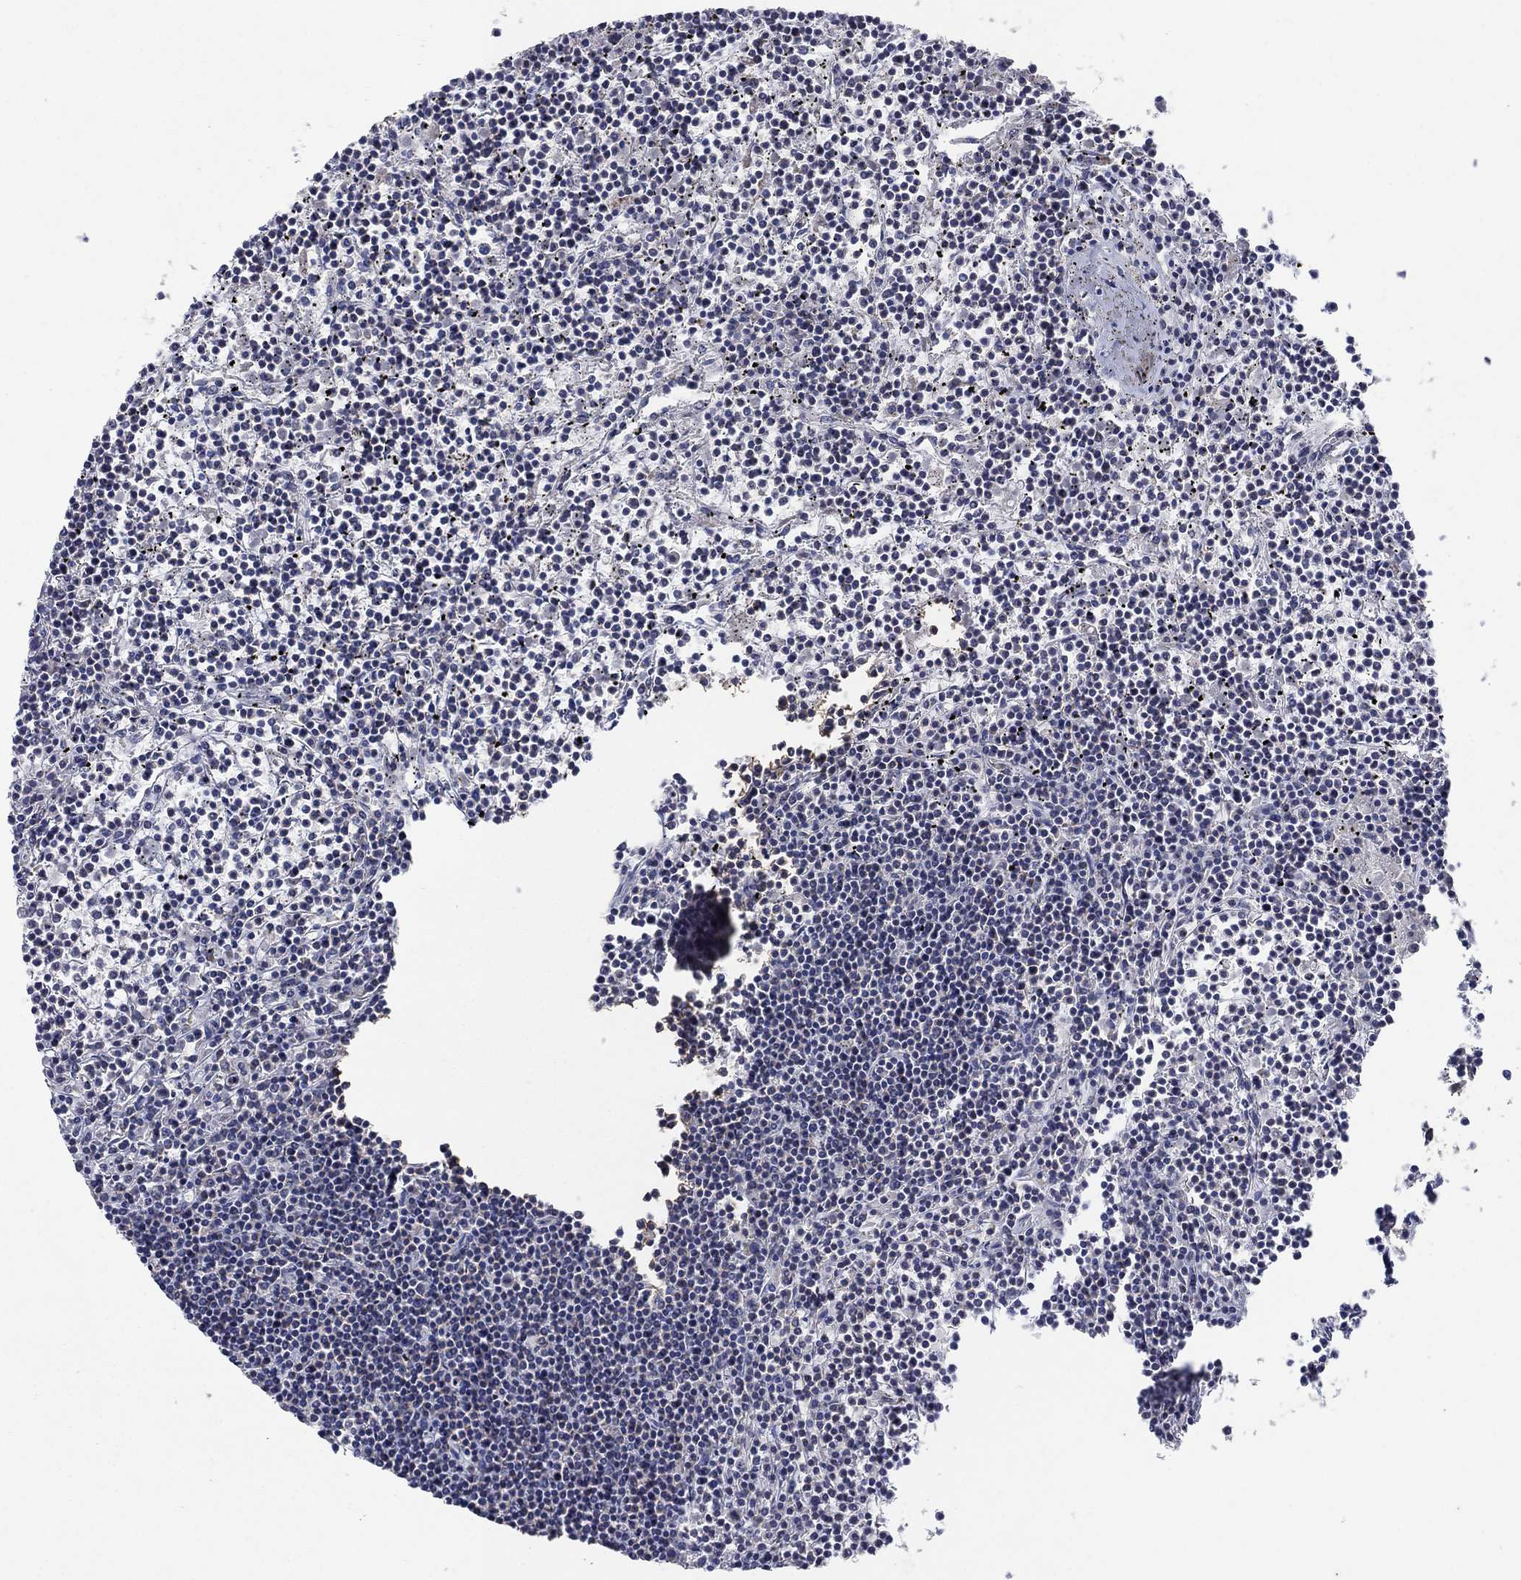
{"staining": {"intensity": "negative", "quantity": "none", "location": "none"}, "tissue": "lymphoma", "cell_type": "Tumor cells", "image_type": "cancer", "snomed": [{"axis": "morphology", "description": "Malignant lymphoma, non-Hodgkin's type, Low grade"}, {"axis": "topography", "description": "Spleen"}], "caption": "Immunohistochemistry (IHC) photomicrograph of human malignant lymphoma, non-Hodgkin's type (low-grade) stained for a protein (brown), which shows no expression in tumor cells.", "gene": "C9orf85", "patient": {"sex": "female", "age": 19}}